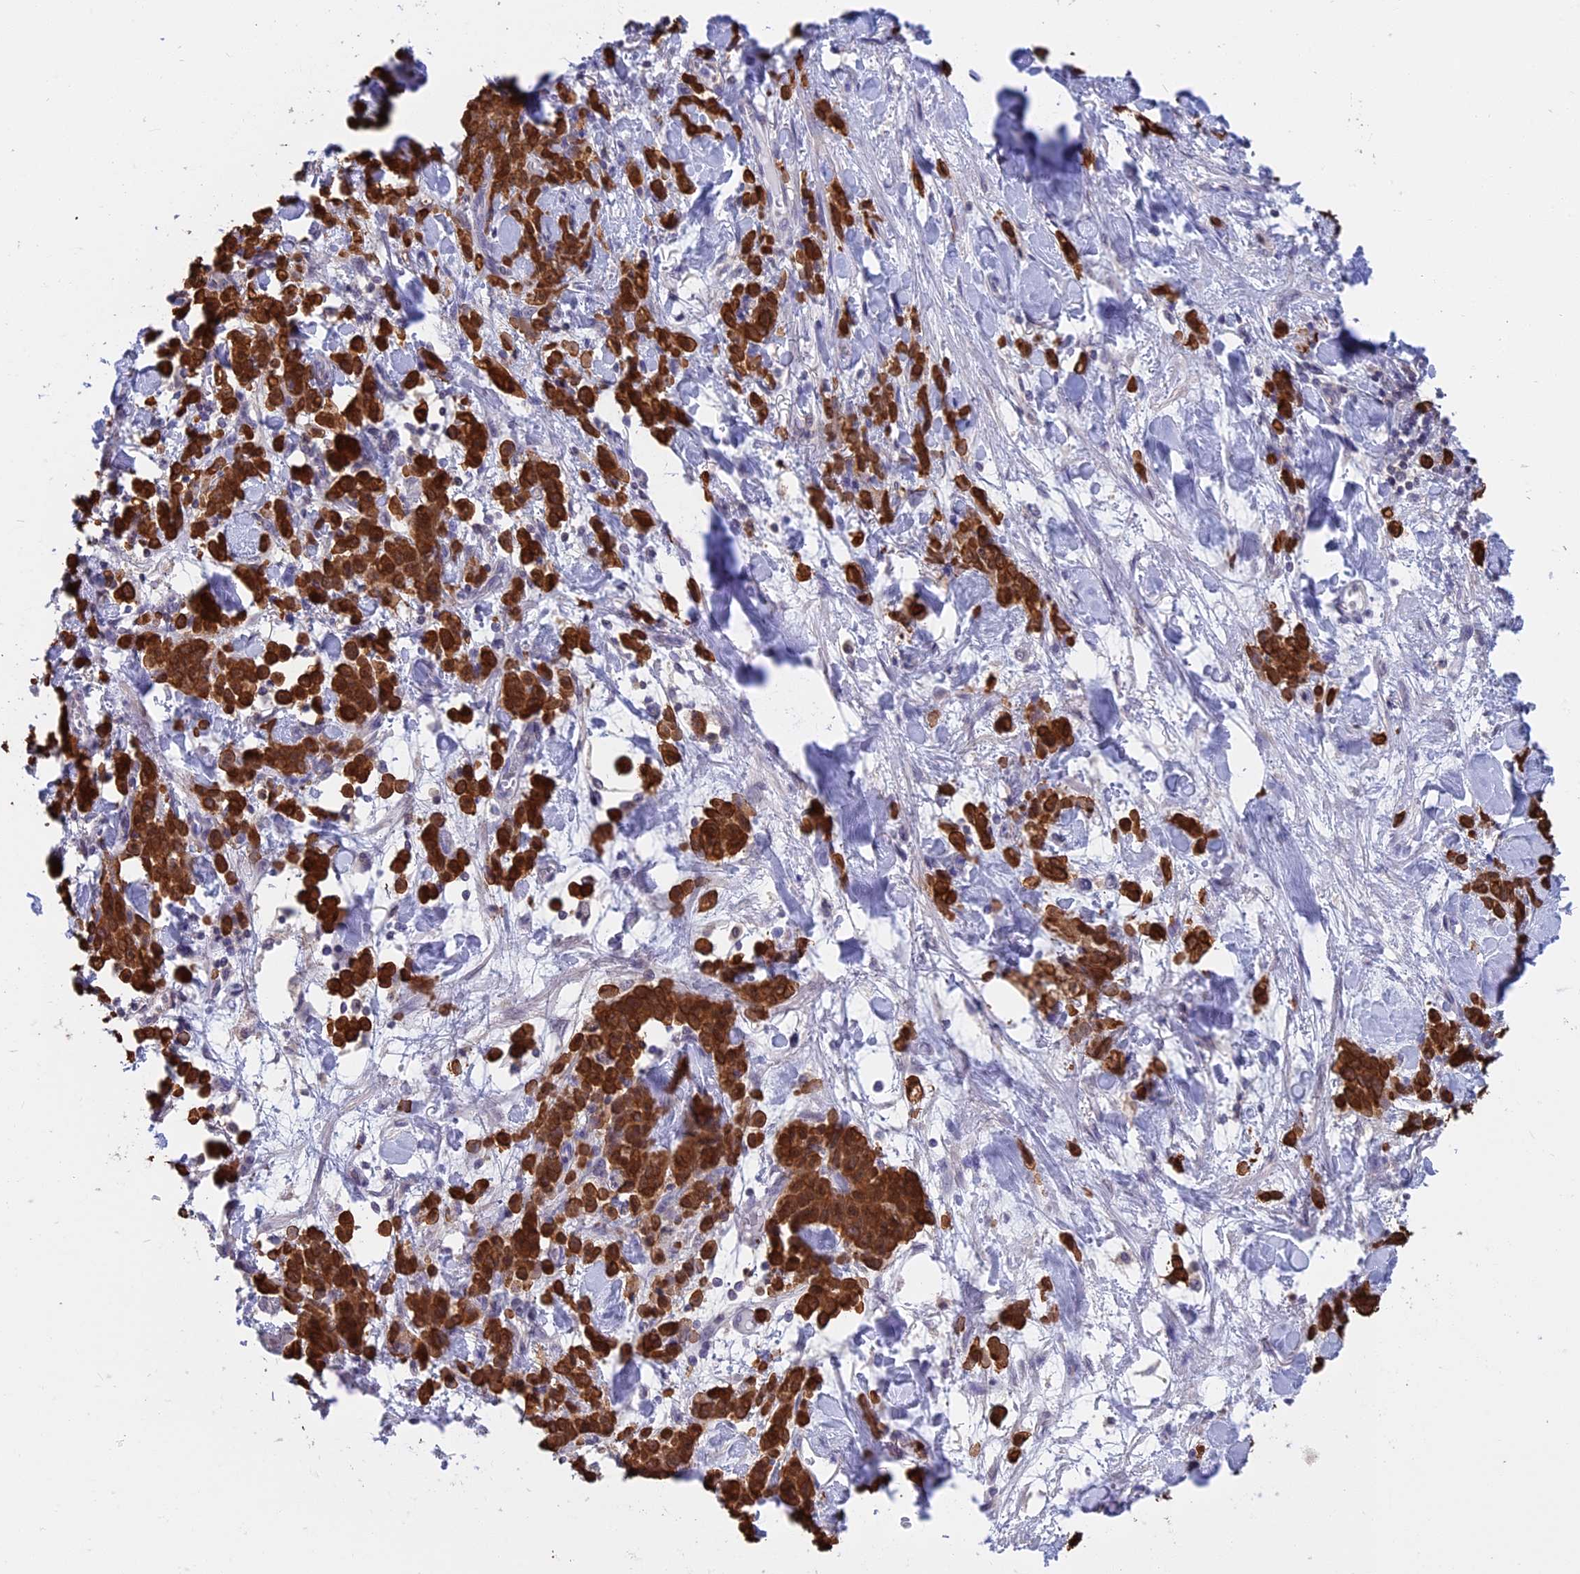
{"staining": {"intensity": "strong", "quantity": ">75%", "location": "cytoplasmic/membranous"}, "tissue": "stomach cancer", "cell_type": "Tumor cells", "image_type": "cancer", "snomed": [{"axis": "morphology", "description": "Normal tissue, NOS"}, {"axis": "morphology", "description": "Adenocarcinoma, NOS"}, {"axis": "topography", "description": "Stomach"}], "caption": "An IHC histopathology image of tumor tissue is shown. Protein staining in brown labels strong cytoplasmic/membranous positivity in stomach cancer (adenocarcinoma) within tumor cells.", "gene": "STUB1", "patient": {"sex": "male", "age": 82}}